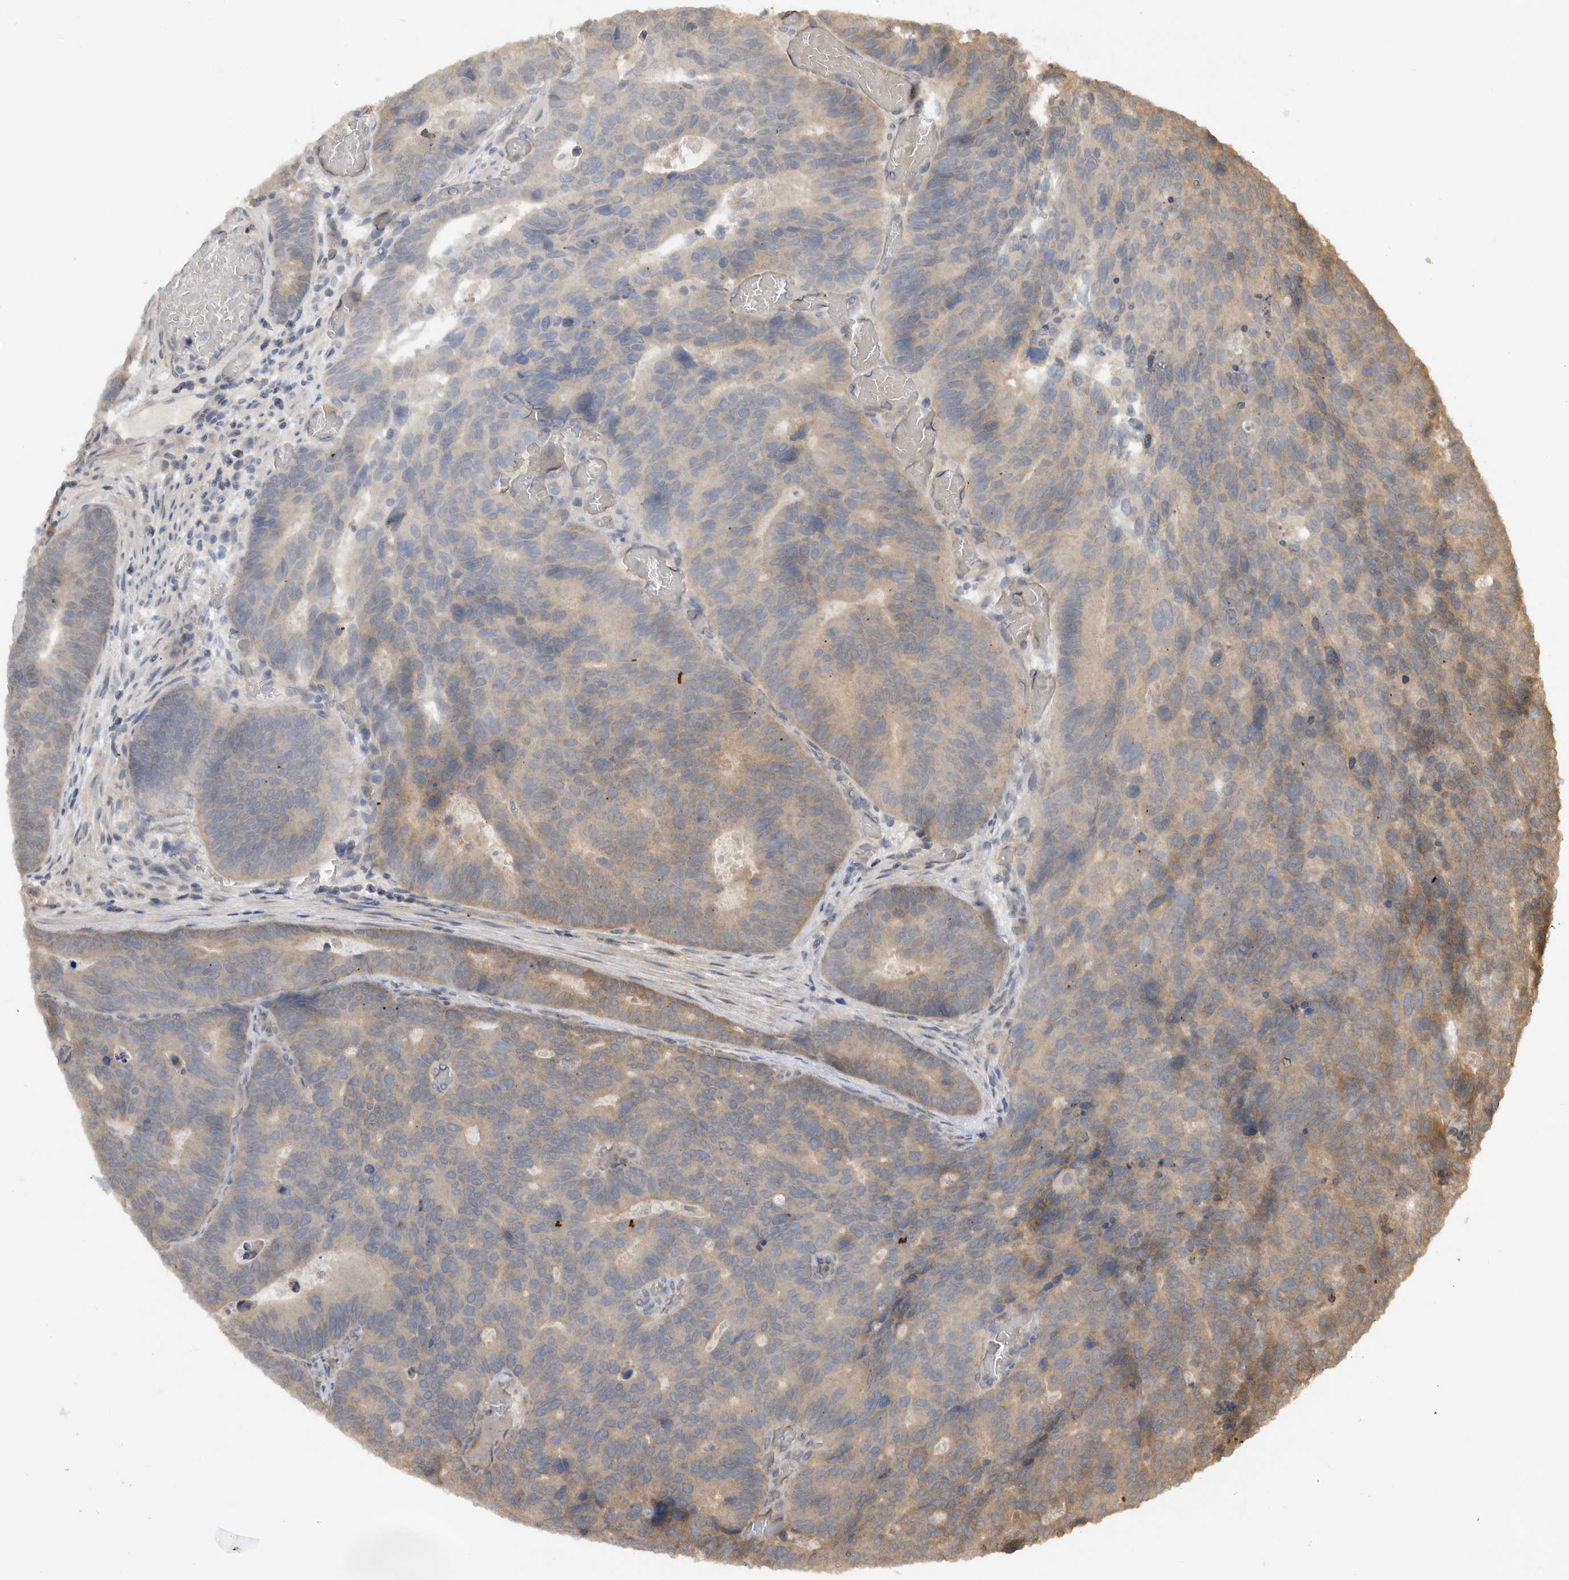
{"staining": {"intensity": "weak", "quantity": "<25%", "location": "cytoplasmic/membranous"}, "tissue": "colorectal cancer", "cell_type": "Tumor cells", "image_type": "cancer", "snomed": [{"axis": "morphology", "description": "Adenocarcinoma, NOS"}, {"axis": "topography", "description": "Colon"}], "caption": "DAB (3,3'-diaminobenzidine) immunohistochemical staining of human colorectal cancer (adenocarcinoma) reveals no significant expression in tumor cells. (Immunohistochemistry (ihc), brightfield microscopy, high magnification).", "gene": "AASDHPPT", "patient": {"sex": "male", "age": 87}}